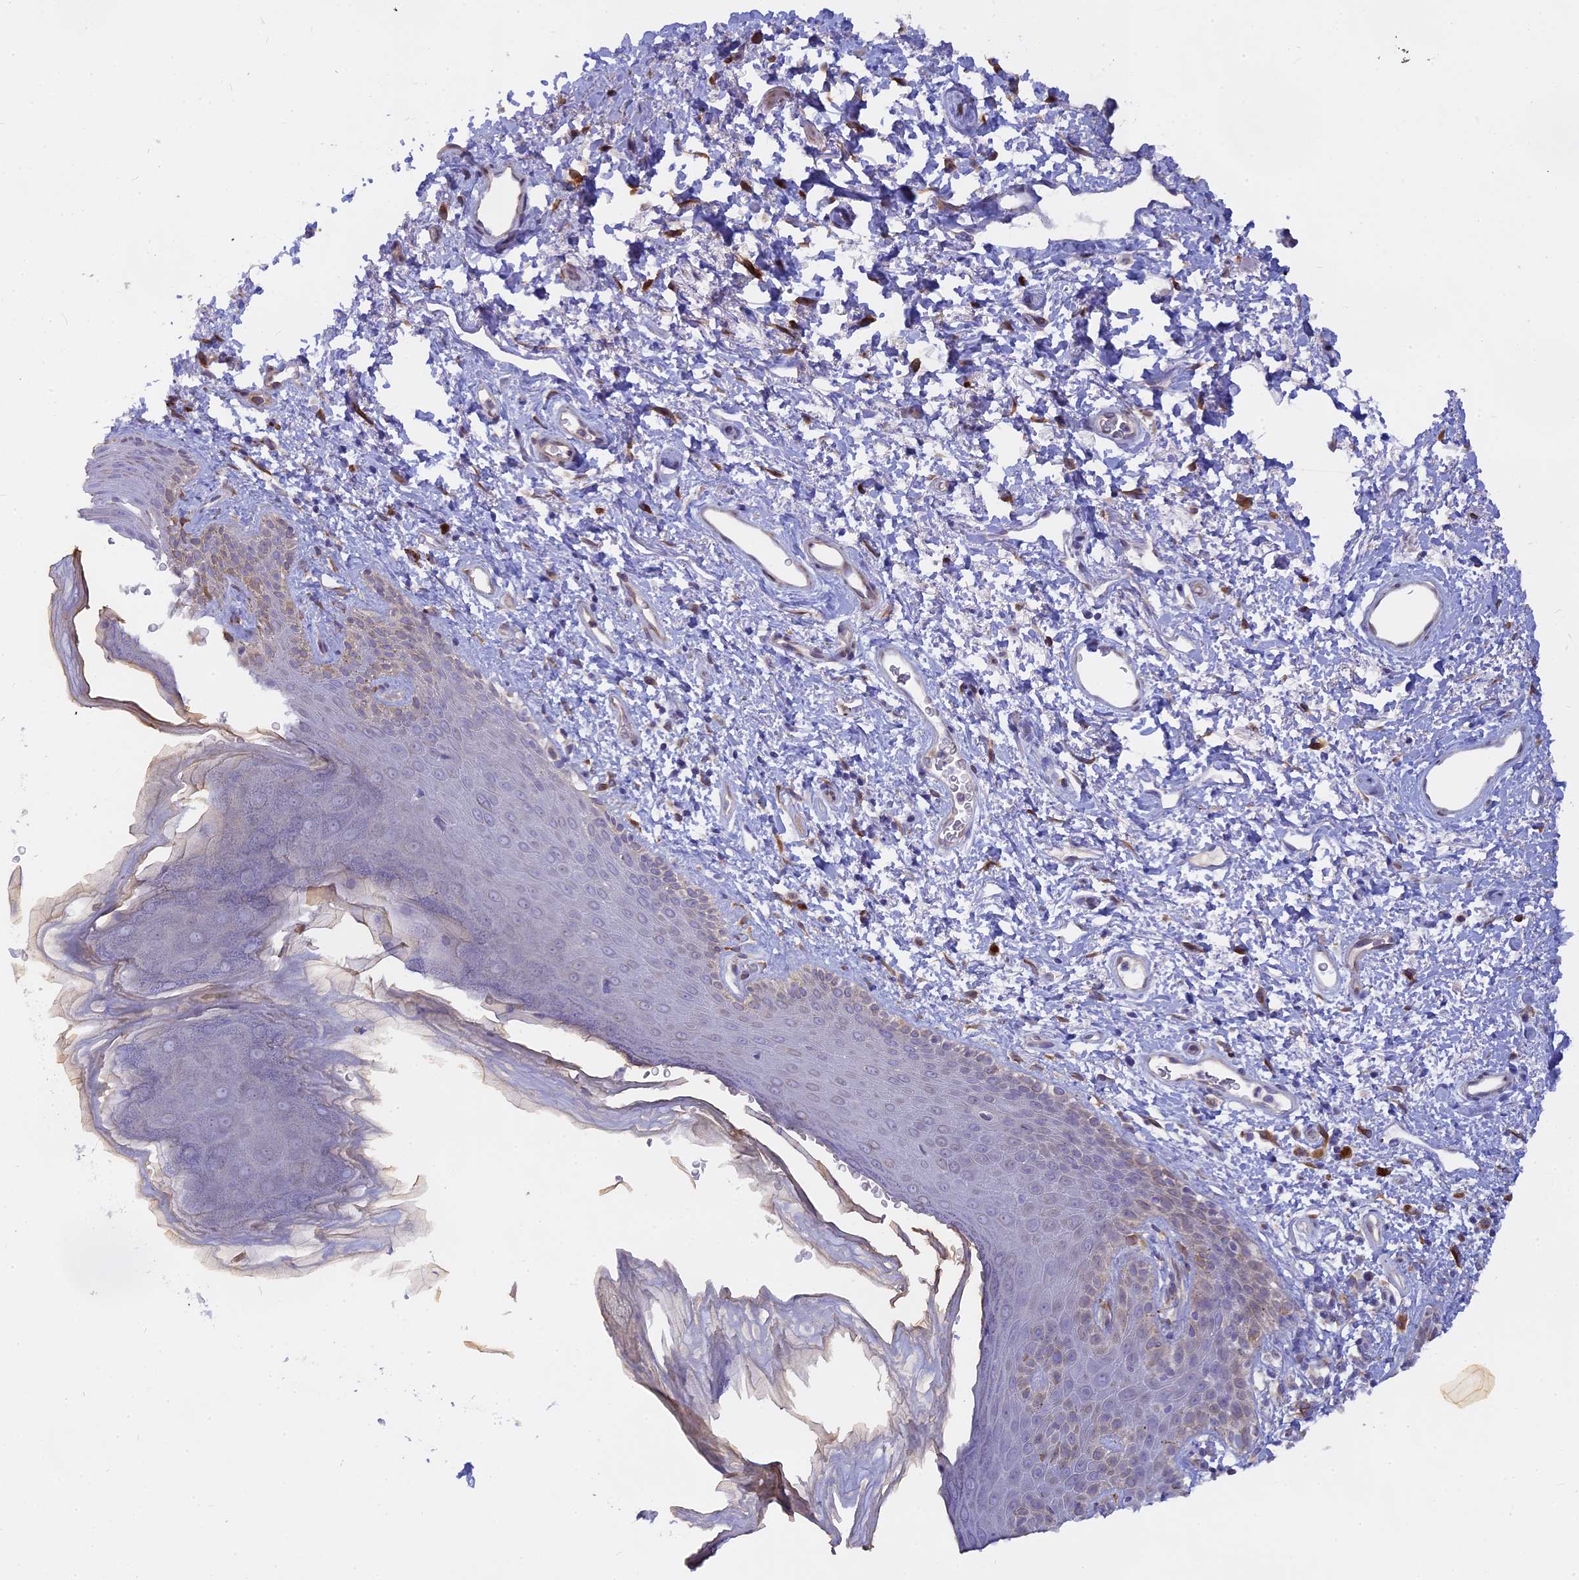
{"staining": {"intensity": "weak", "quantity": "25%-75%", "location": "cytoplasmic/membranous"}, "tissue": "skin", "cell_type": "Epidermal cells", "image_type": "normal", "snomed": [{"axis": "morphology", "description": "Normal tissue, NOS"}, {"axis": "topography", "description": "Anal"}], "caption": "This is an image of immunohistochemistry (IHC) staining of normal skin, which shows weak staining in the cytoplasmic/membranous of epidermal cells.", "gene": "TLCD1", "patient": {"sex": "female", "age": 46}}